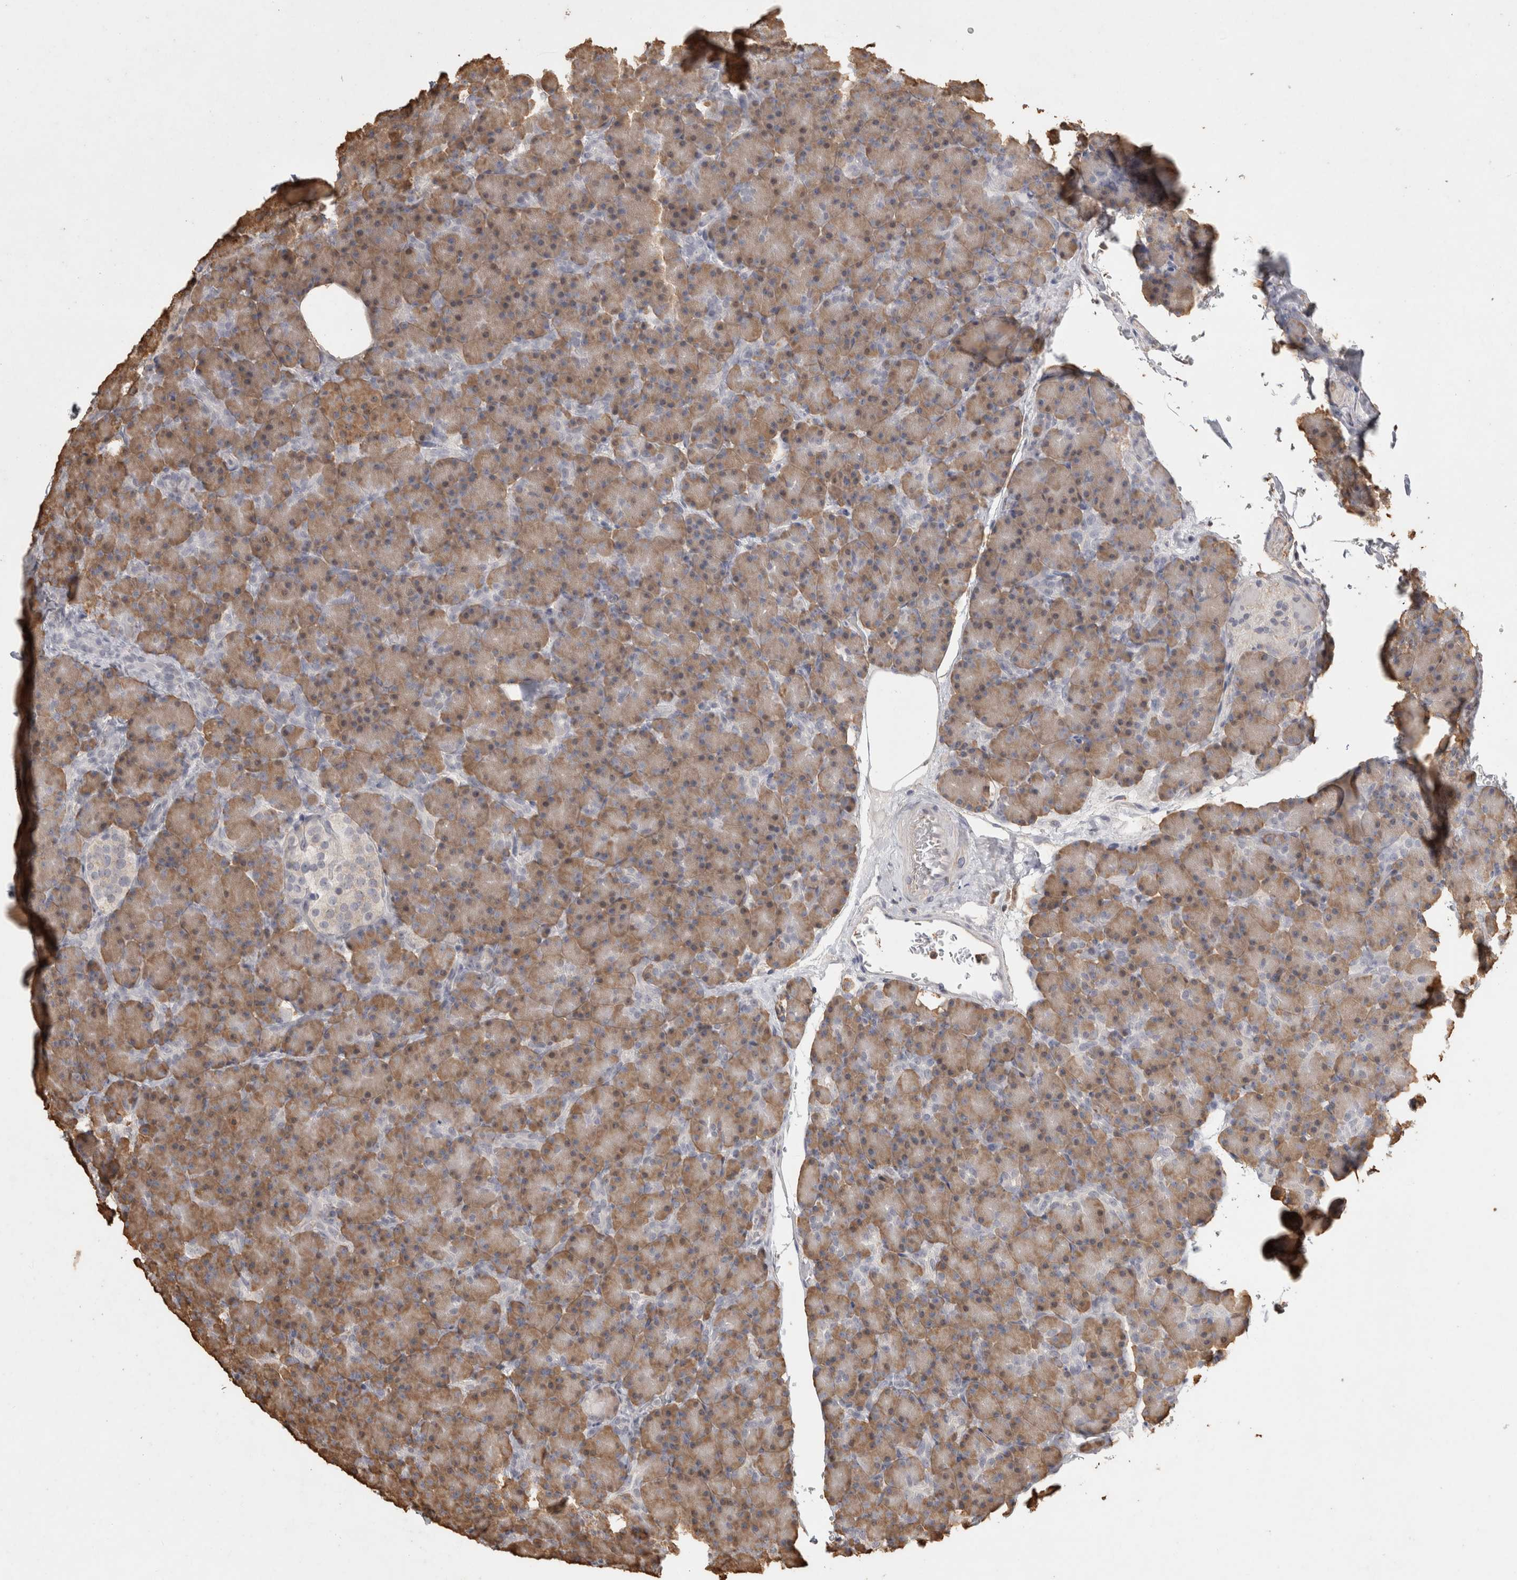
{"staining": {"intensity": "moderate", "quantity": "25%-75%", "location": "cytoplasmic/membranous"}, "tissue": "pancreas", "cell_type": "Exocrine glandular cells", "image_type": "normal", "snomed": [{"axis": "morphology", "description": "Normal tissue, NOS"}, {"axis": "topography", "description": "Pancreas"}], "caption": "Moderate cytoplasmic/membranous expression for a protein is appreciated in approximately 25%-75% of exocrine glandular cells of normal pancreas using immunohistochemistry.", "gene": "REPS2", "patient": {"sex": "female", "age": 43}}